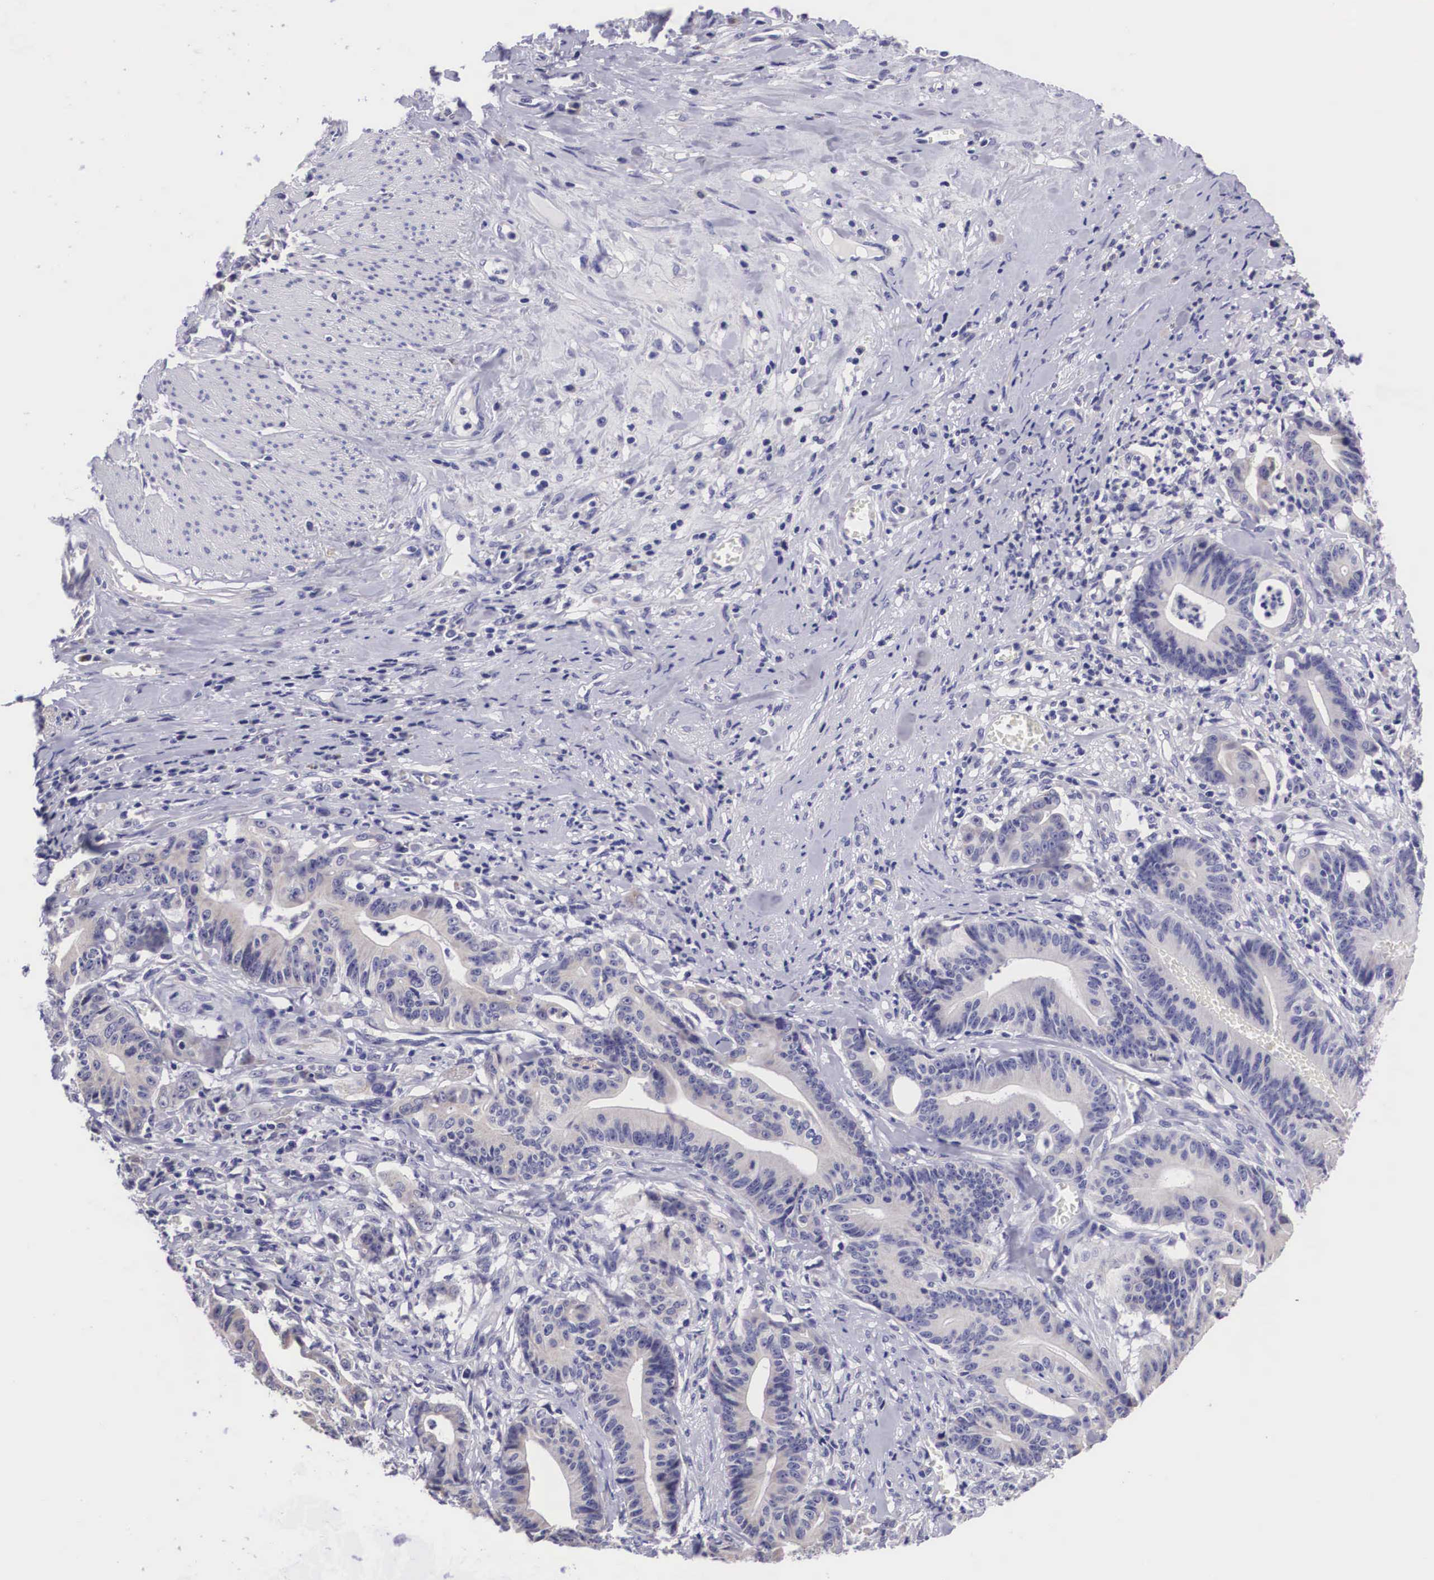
{"staining": {"intensity": "negative", "quantity": "none", "location": "none"}, "tissue": "stomach cancer", "cell_type": "Tumor cells", "image_type": "cancer", "snomed": [{"axis": "morphology", "description": "Adenocarcinoma, NOS"}, {"axis": "topography", "description": "Stomach, lower"}], "caption": "A high-resolution photomicrograph shows immunohistochemistry staining of adenocarcinoma (stomach), which shows no significant expression in tumor cells. The staining is performed using DAB (3,3'-diaminobenzidine) brown chromogen with nuclei counter-stained in using hematoxylin.", "gene": "ARG2", "patient": {"sex": "female", "age": 86}}